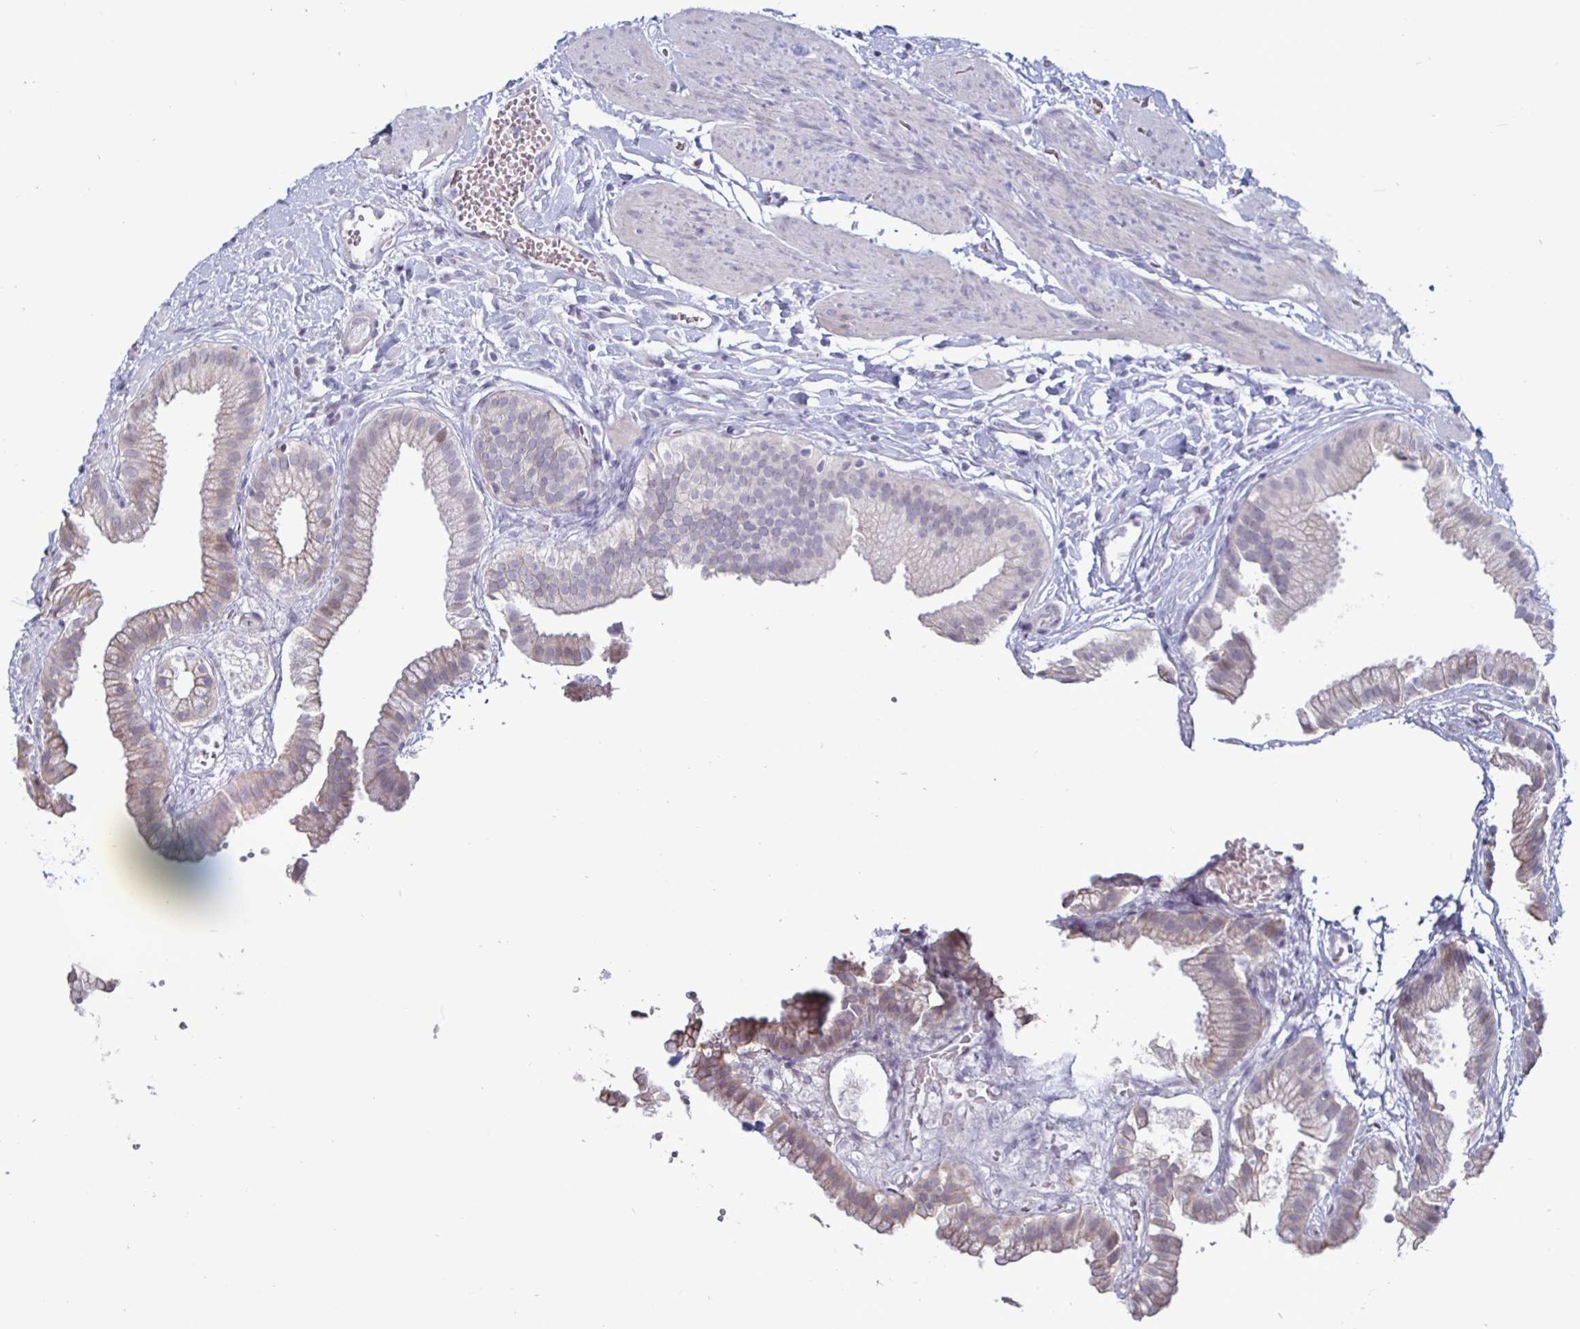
{"staining": {"intensity": "weak", "quantity": "25%-75%", "location": "cytoplasmic/membranous"}, "tissue": "gallbladder", "cell_type": "Glandular cells", "image_type": "normal", "snomed": [{"axis": "morphology", "description": "Normal tissue, NOS"}, {"axis": "topography", "description": "Gallbladder"}], "caption": "An image of gallbladder stained for a protein reveals weak cytoplasmic/membranous brown staining in glandular cells. (Stains: DAB (3,3'-diaminobenzidine) in brown, nuclei in blue, Microscopy: brightfield microscopy at high magnification).", "gene": "OOSP2", "patient": {"sex": "female", "age": 63}}